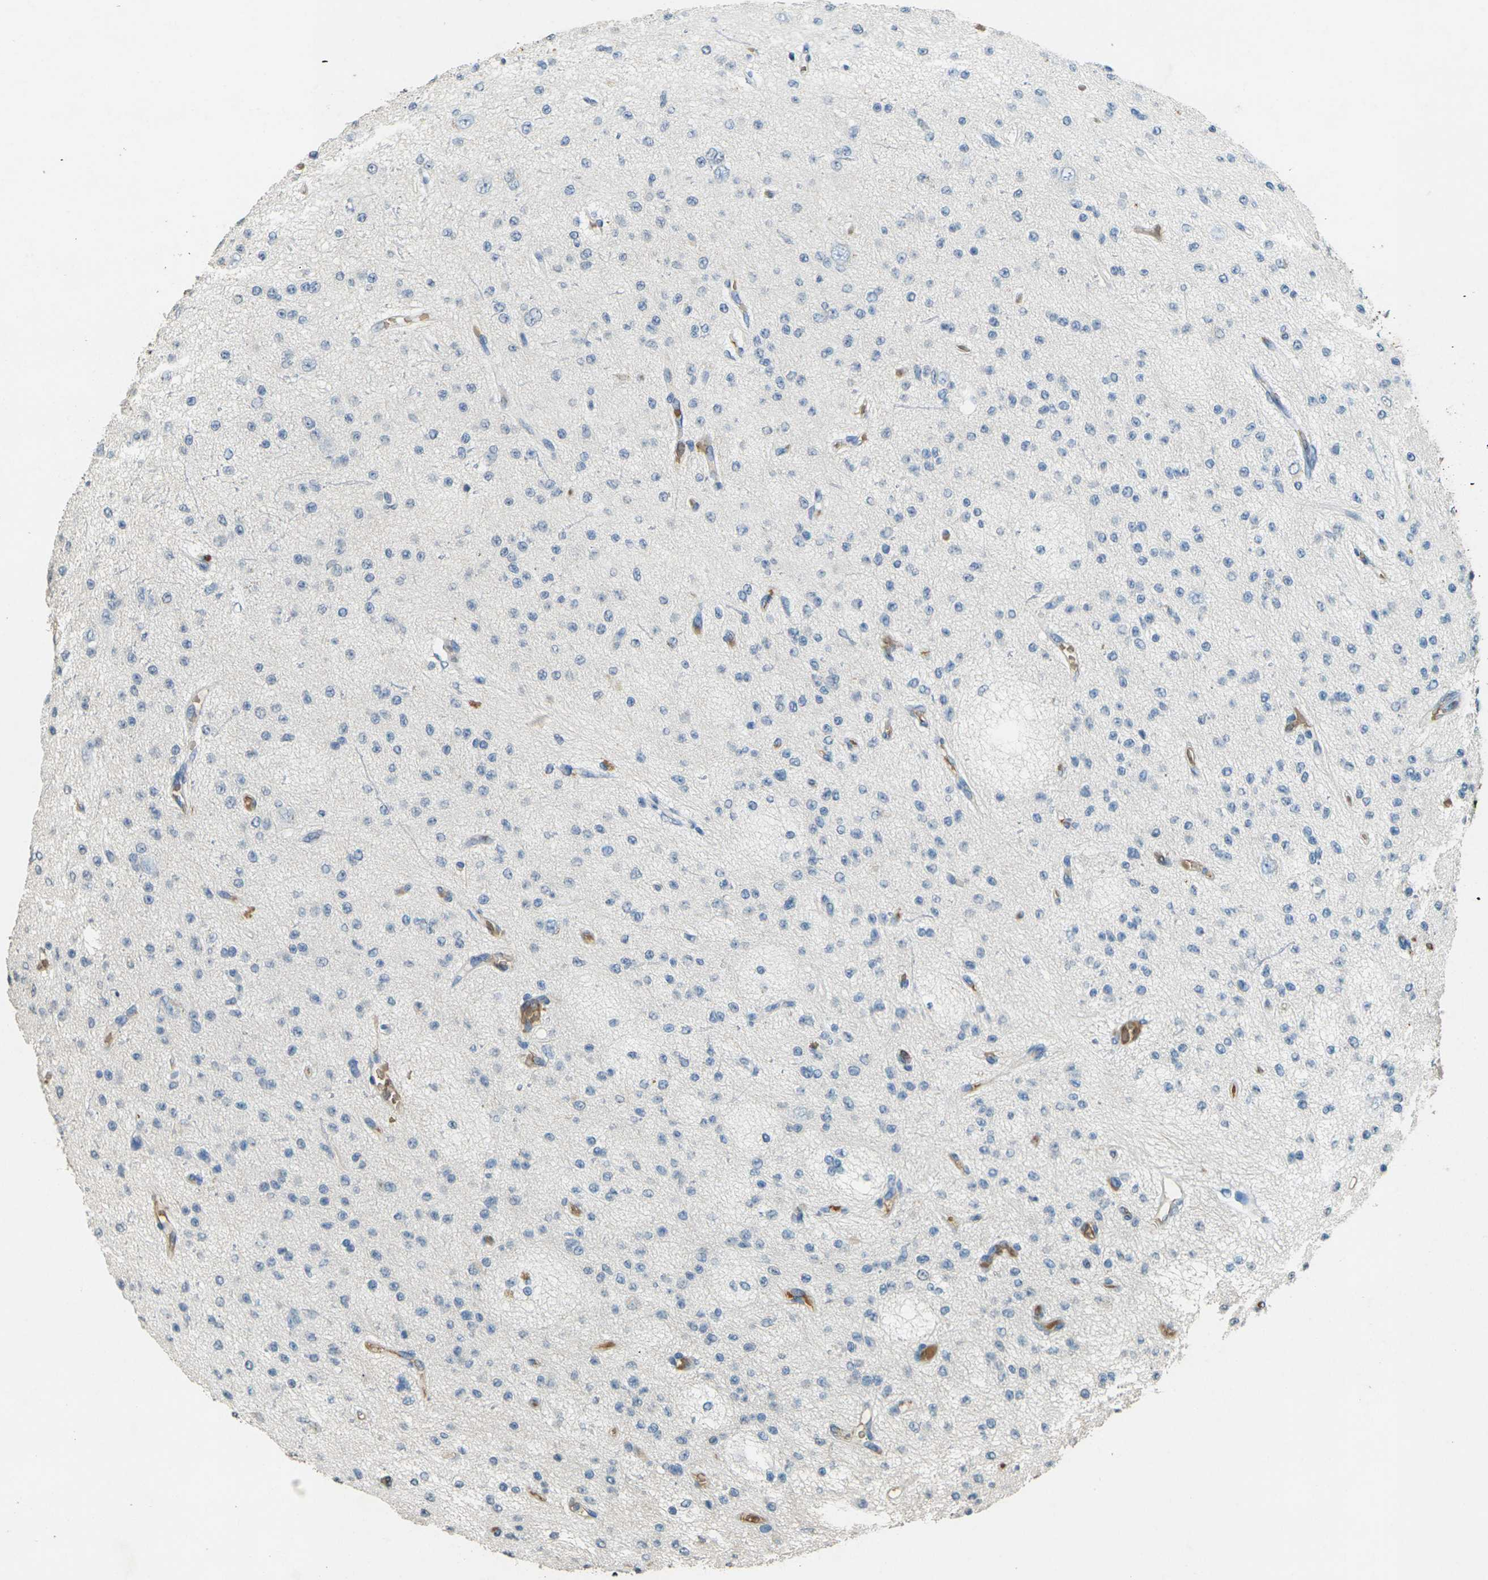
{"staining": {"intensity": "negative", "quantity": "none", "location": "none"}, "tissue": "glioma", "cell_type": "Tumor cells", "image_type": "cancer", "snomed": [{"axis": "morphology", "description": "Glioma, malignant, Low grade"}, {"axis": "topography", "description": "Brain"}], "caption": "The image demonstrates no significant expression in tumor cells of glioma.", "gene": "HBB", "patient": {"sex": "male", "age": 38}}